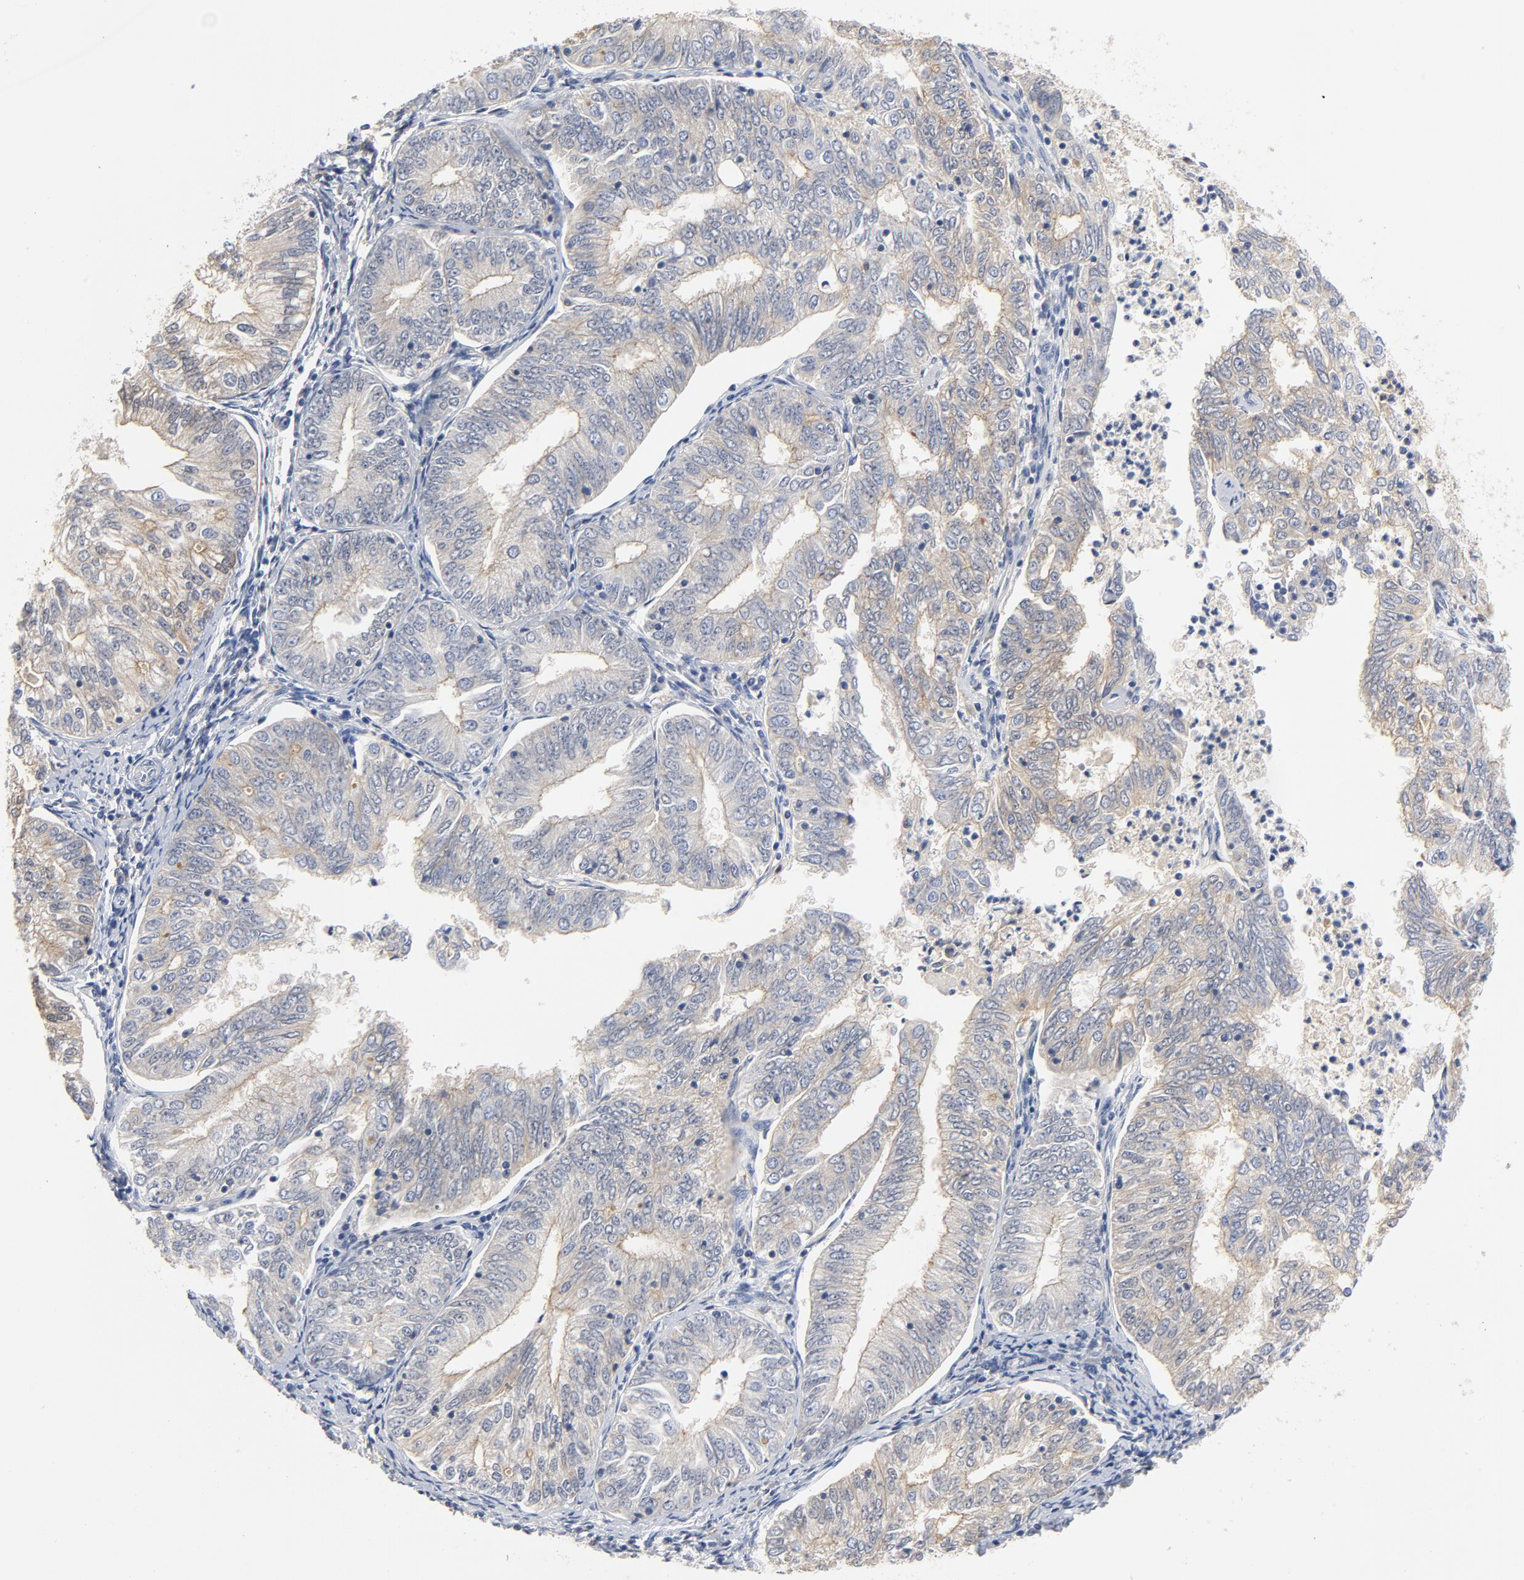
{"staining": {"intensity": "weak", "quantity": ">75%", "location": "cytoplasmic/membranous"}, "tissue": "endometrial cancer", "cell_type": "Tumor cells", "image_type": "cancer", "snomed": [{"axis": "morphology", "description": "Adenocarcinoma, NOS"}, {"axis": "topography", "description": "Endometrium"}], "caption": "About >75% of tumor cells in adenocarcinoma (endometrial) display weak cytoplasmic/membranous protein expression as visualized by brown immunohistochemical staining.", "gene": "SRC", "patient": {"sex": "female", "age": 69}}